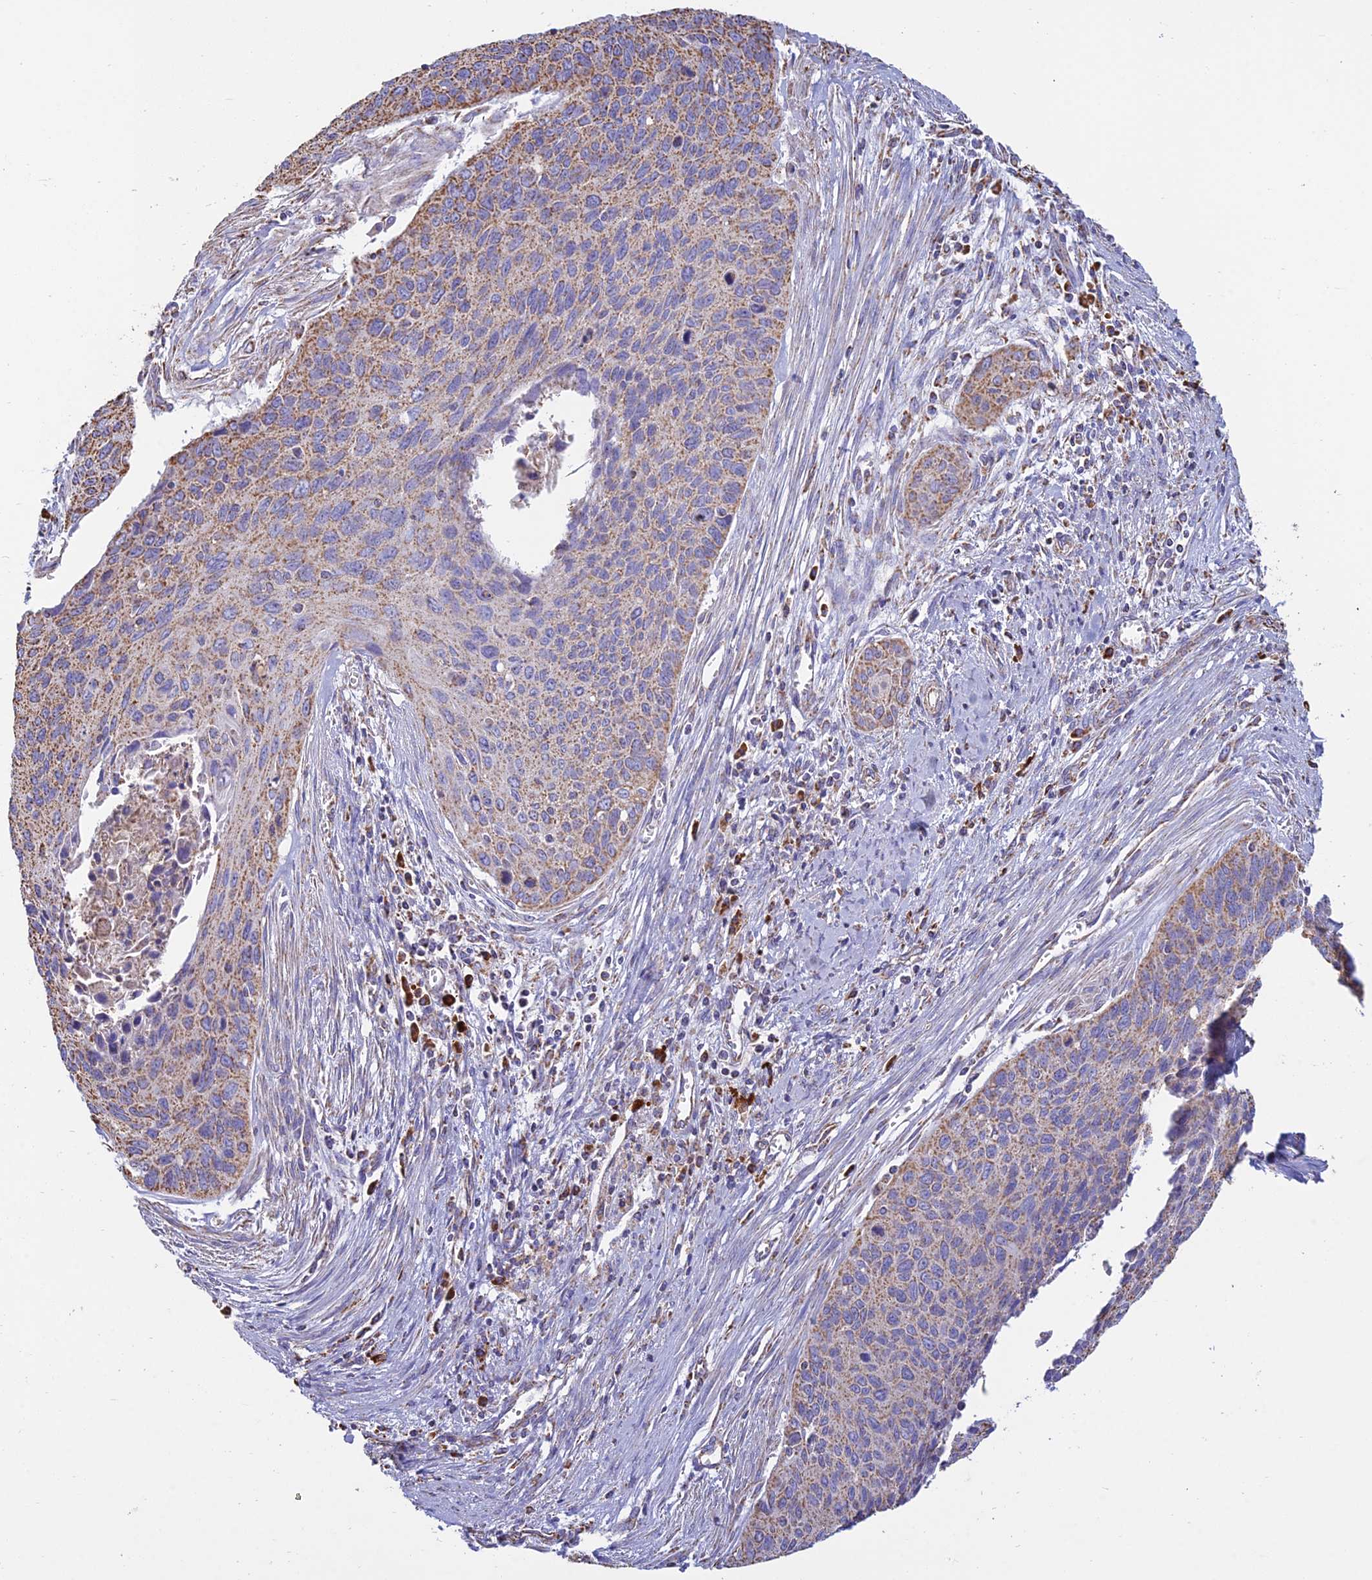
{"staining": {"intensity": "moderate", "quantity": ">75%", "location": "cytoplasmic/membranous"}, "tissue": "cervical cancer", "cell_type": "Tumor cells", "image_type": "cancer", "snomed": [{"axis": "morphology", "description": "Squamous cell carcinoma, NOS"}, {"axis": "topography", "description": "Cervix"}], "caption": "Tumor cells show medium levels of moderate cytoplasmic/membranous expression in about >75% of cells in squamous cell carcinoma (cervical).", "gene": "OR2W3", "patient": {"sex": "female", "age": 55}}